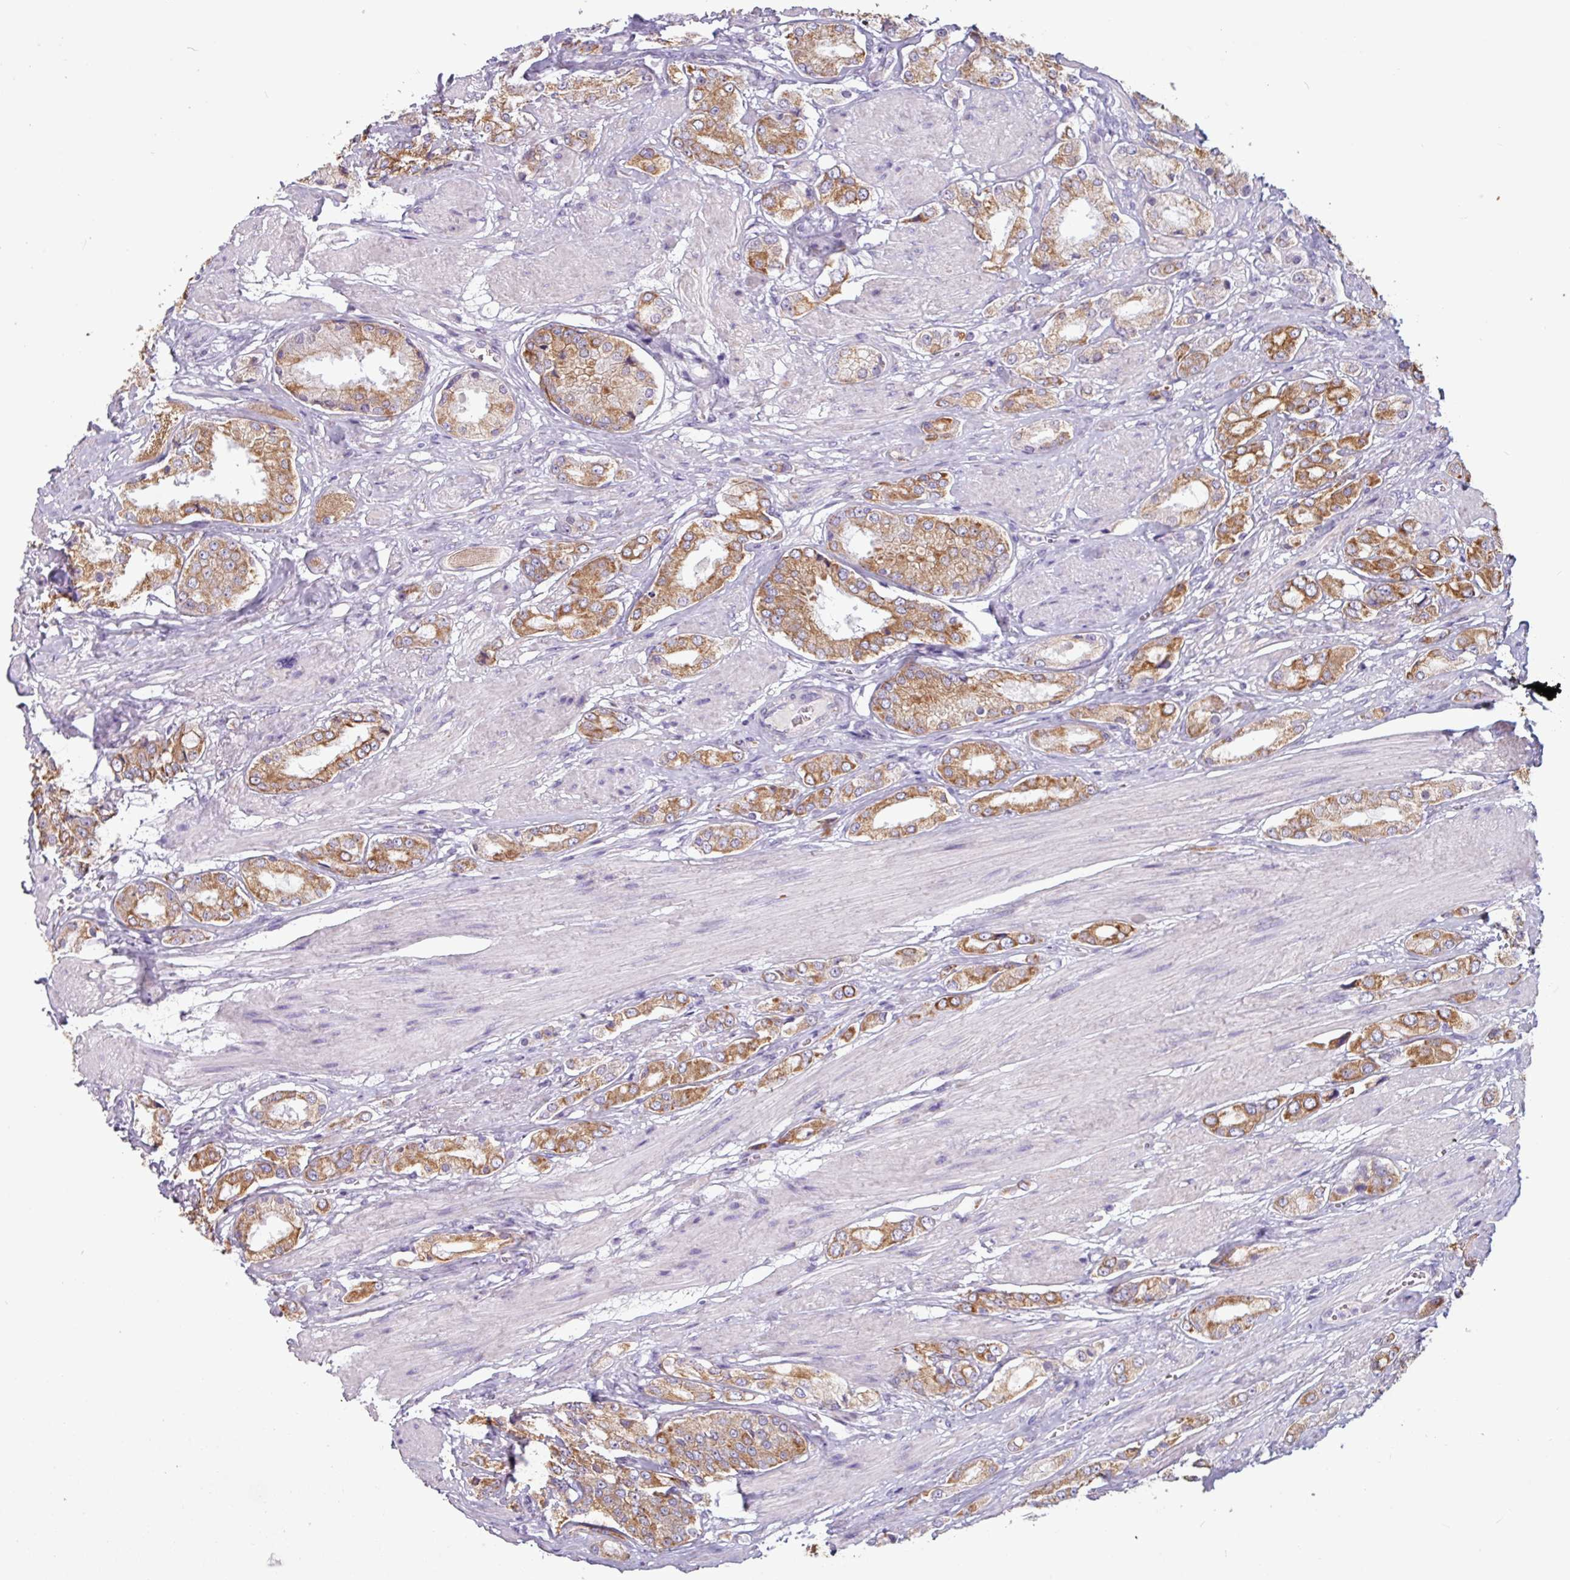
{"staining": {"intensity": "moderate", "quantity": ">75%", "location": "cytoplasmic/membranous"}, "tissue": "prostate cancer", "cell_type": "Tumor cells", "image_type": "cancer", "snomed": [{"axis": "morphology", "description": "Adenocarcinoma, High grade"}, {"axis": "topography", "description": "Prostate and seminal vesicle, NOS"}], "caption": "High-power microscopy captured an IHC photomicrograph of prostate cancer (adenocarcinoma (high-grade)), revealing moderate cytoplasmic/membranous expression in about >75% of tumor cells. (DAB (3,3'-diaminobenzidine) IHC, brown staining for protein, blue staining for nuclei).", "gene": "CAMK1", "patient": {"sex": "male", "age": 64}}